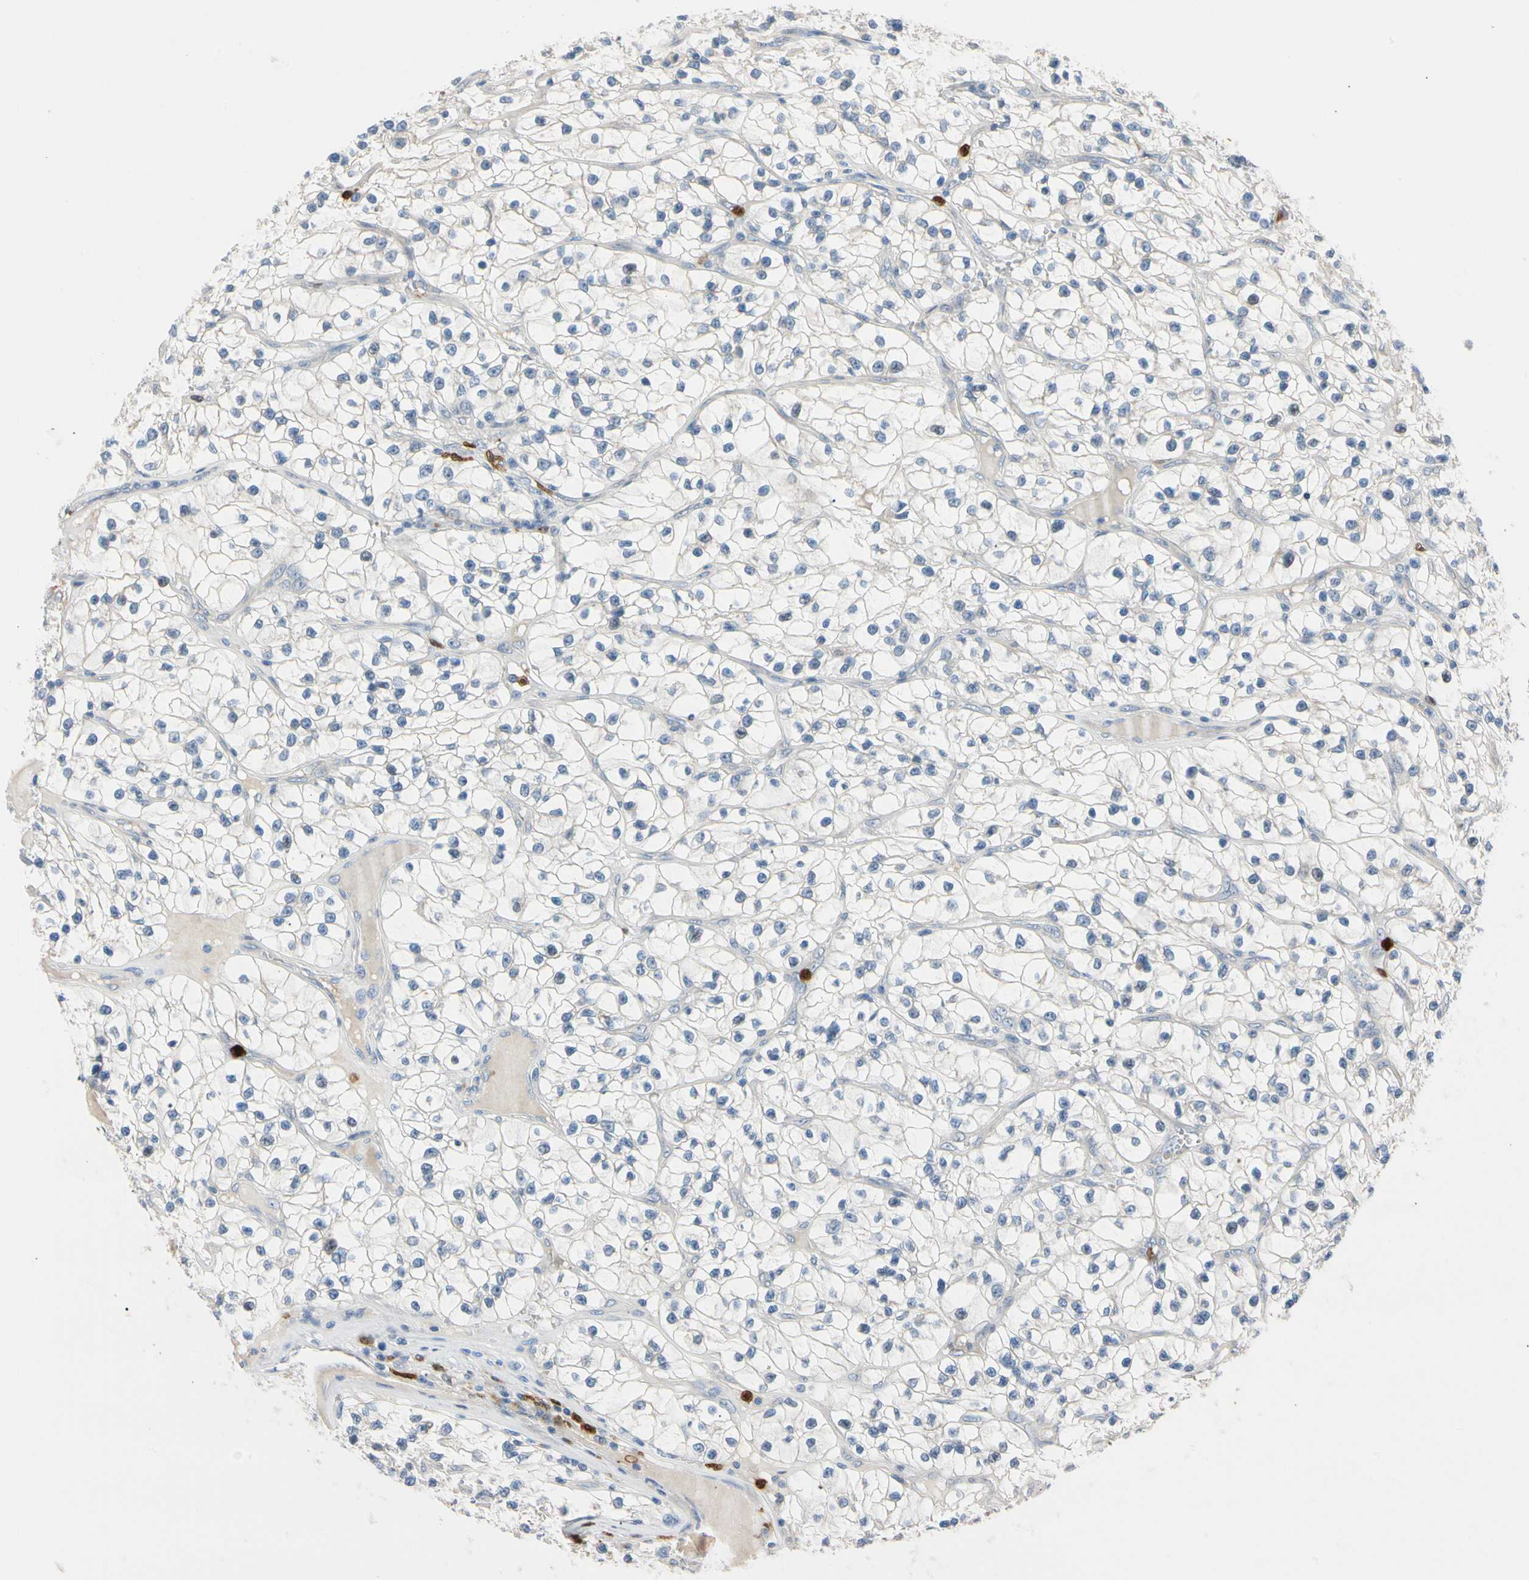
{"staining": {"intensity": "negative", "quantity": "none", "location": "none"}, "tissue": "renal cancer", "cell_type": "Tumor cells", "image_type": "cancer", "snomed": [{"axis": "morphology", "description": "Adenocarcinoma, NOS"}, {"axis": "topography", "description": "Kidney"}], "caption": "Tumor cells are negative for protein expression in human renal adenocarcinoma.", "gene": "TRAF5", "patient": {"sex": "female", "age": 57}}